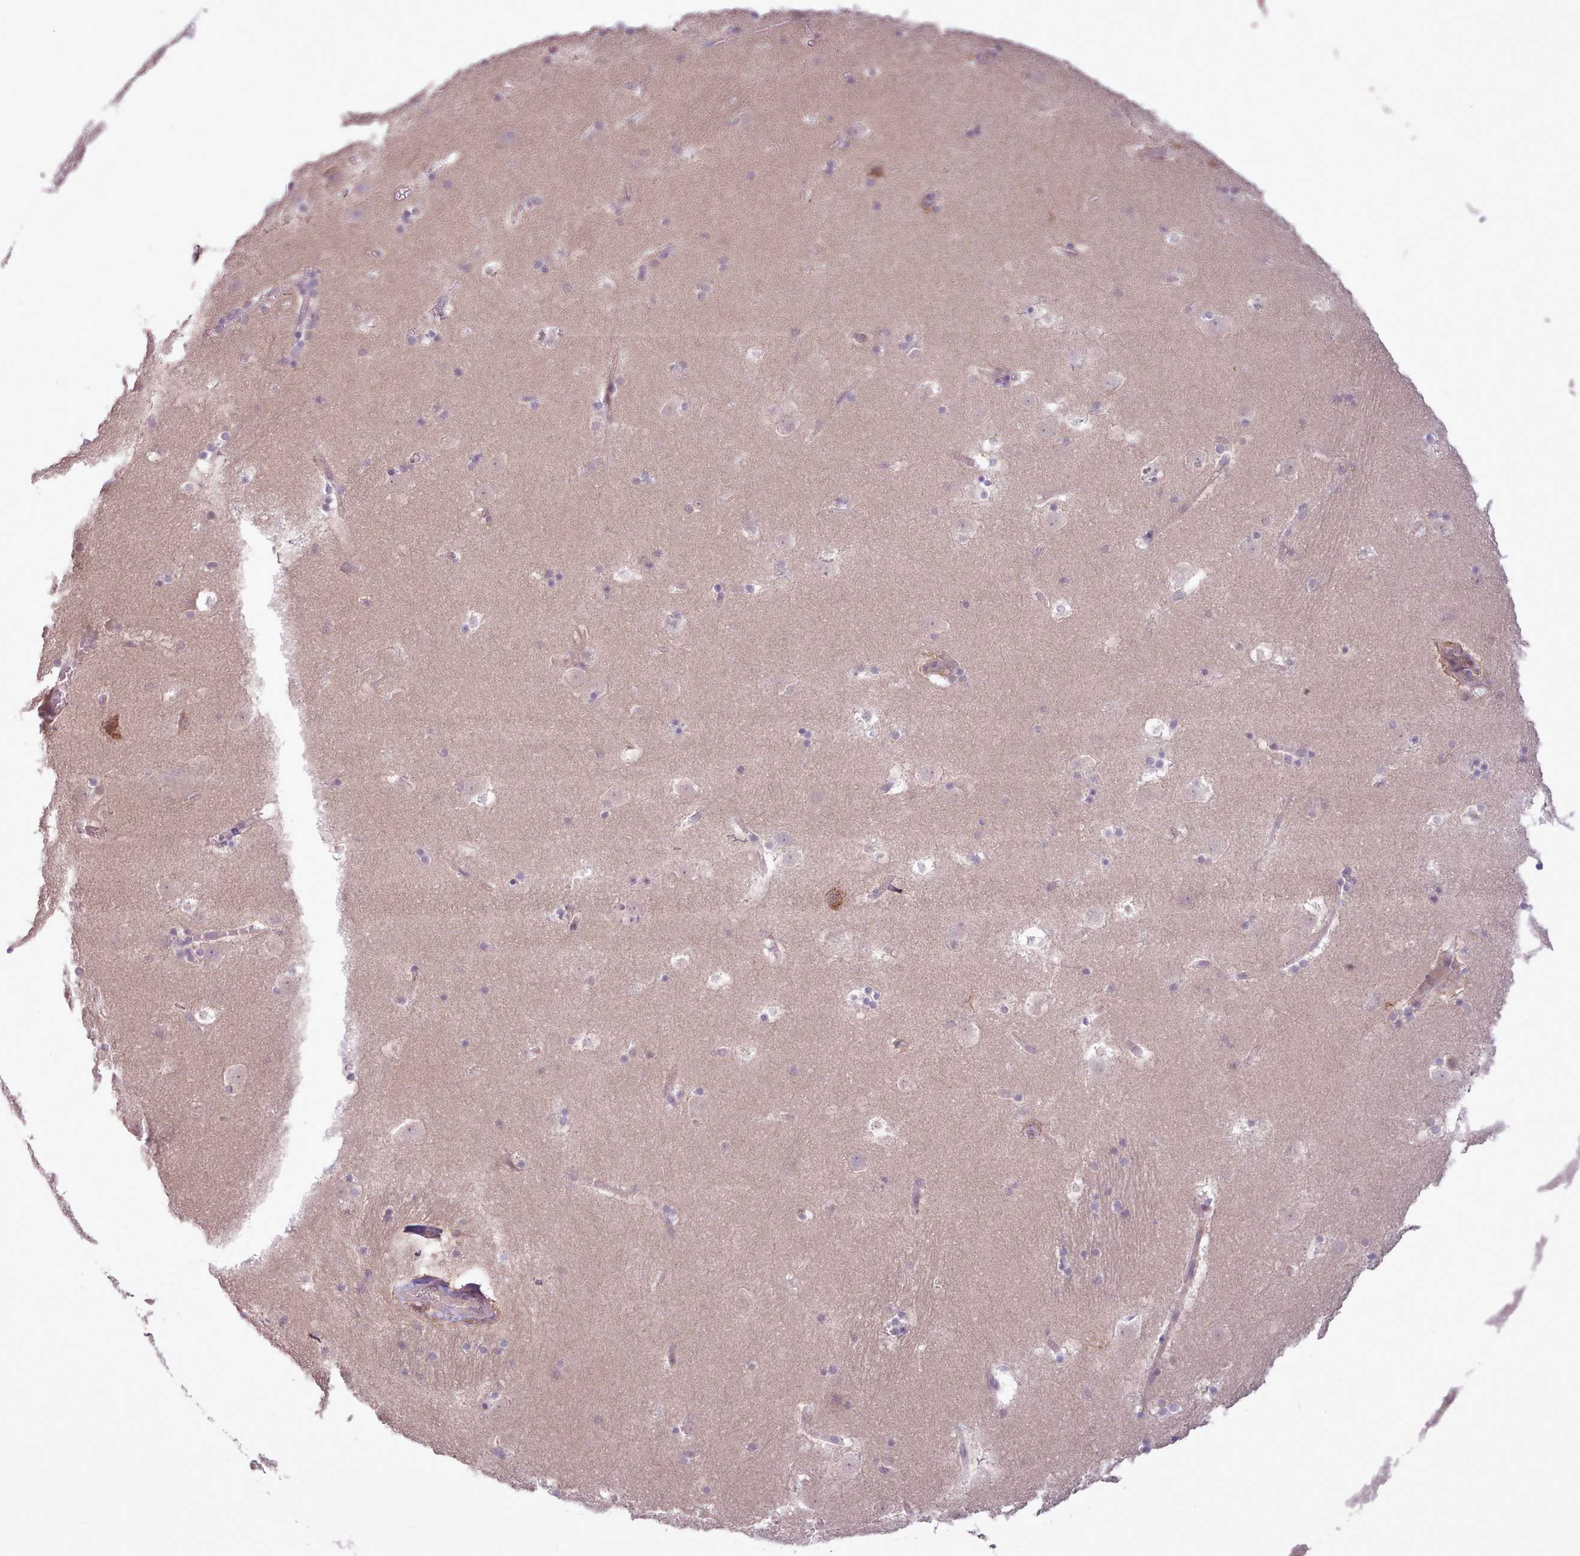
{"staining": {"intensity": "negative", "quantity": "none", "location": "none"}, "tissue": "caudate", "cell_type": "Glial cells", "image_type": "normal", "snomed": [{"axis": "morphology", "description": "Normal tissue, NOS"}, {"axis": "topography", "description": "Lateral ventricle wall"}], "caption": "Immunohistochemistry of benign caudate shows no staining in glial cells. The staining was performed using DAB (3,3'-diaminobenzidine) to visualize the protein expression in brown, while the nuclei were stained in blue with hematoxylin (Magnification: 20x).", "gene": "NMRK1", "patient": {"sex": "male", "age": 45}}